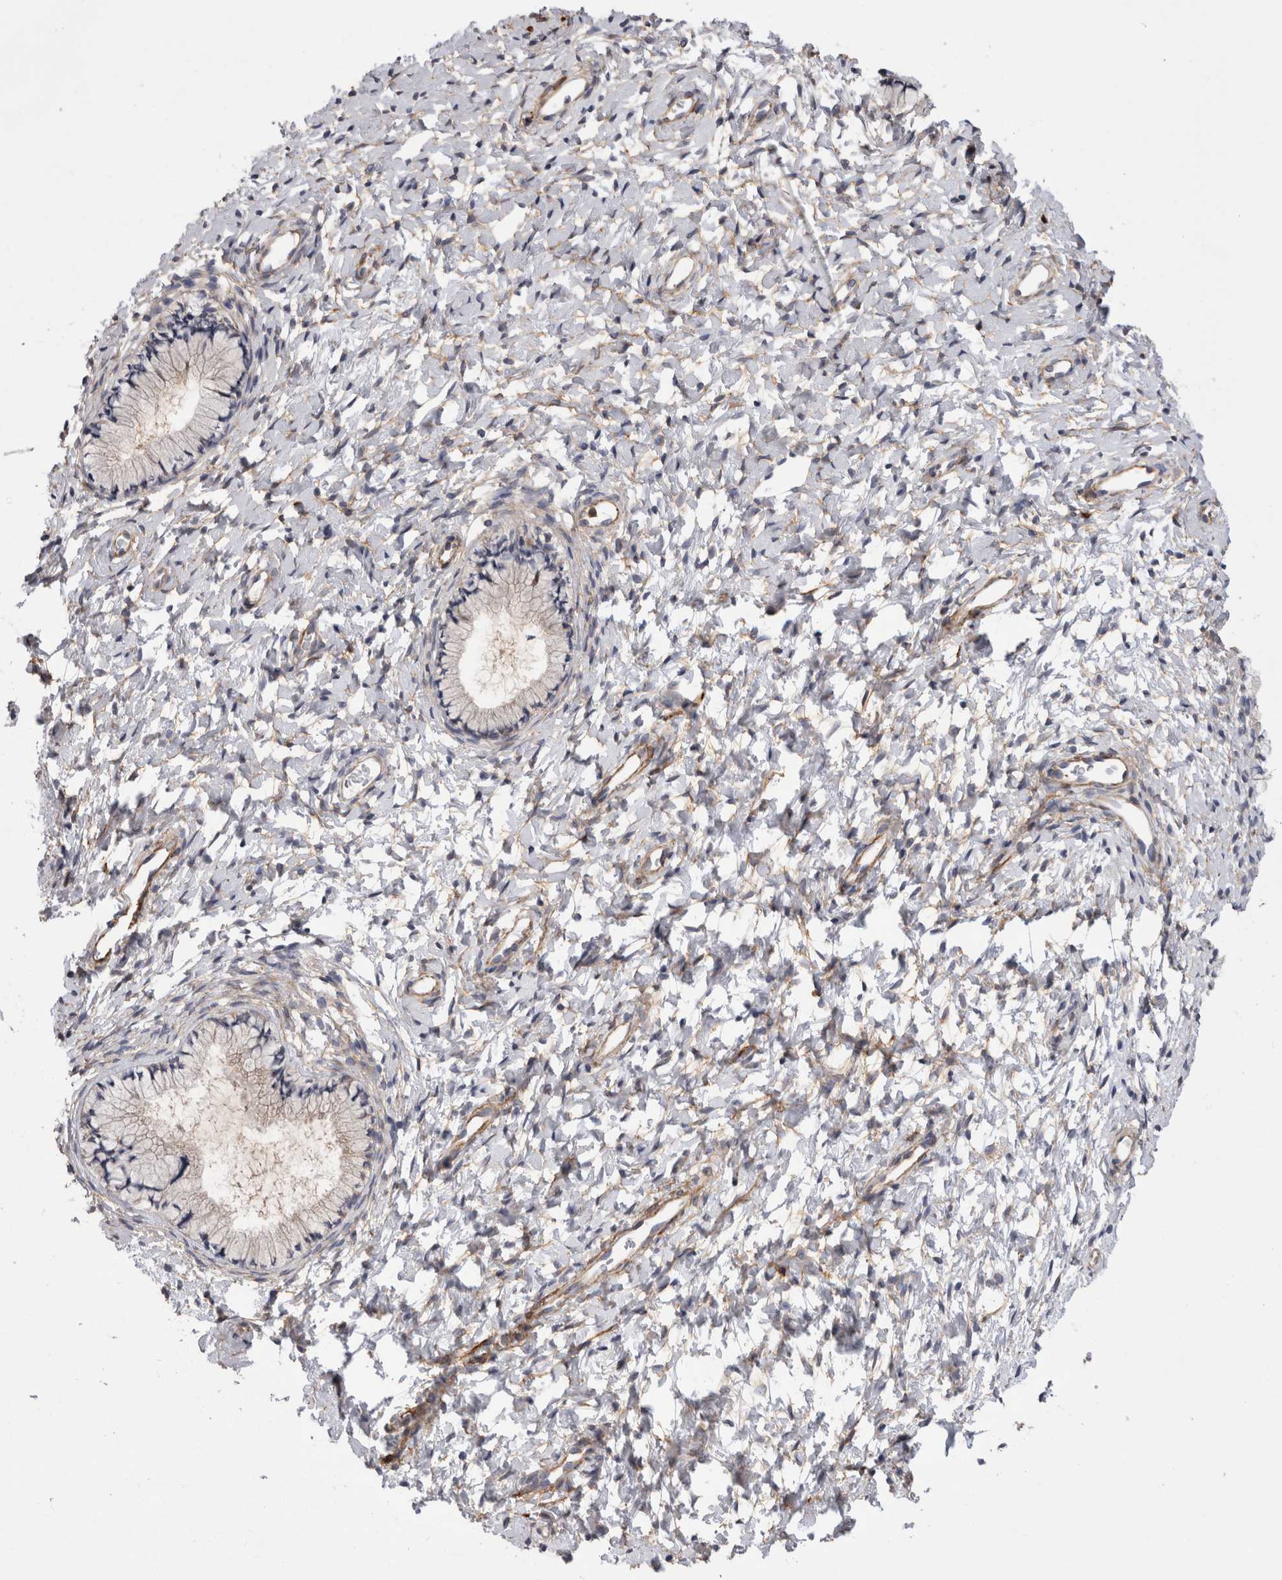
{"staining": {"intensity": "negative", "quantity": "none", "location": "none"}, "tissue": "cervix", "cell_type": "Glandular cells", "image_type": "normal", "snomed": [{"axis": "morphology", "description": "Normal tissue, NOS"}, {"axis": "topography", "description": "Cervix"}], "caption": "Immunohistochemistry (IHC) of benign human cervix exhibits no positivity in glandular cells.", "gene": "EPRS1", "patient": {"sex": "female", "age": 72}}